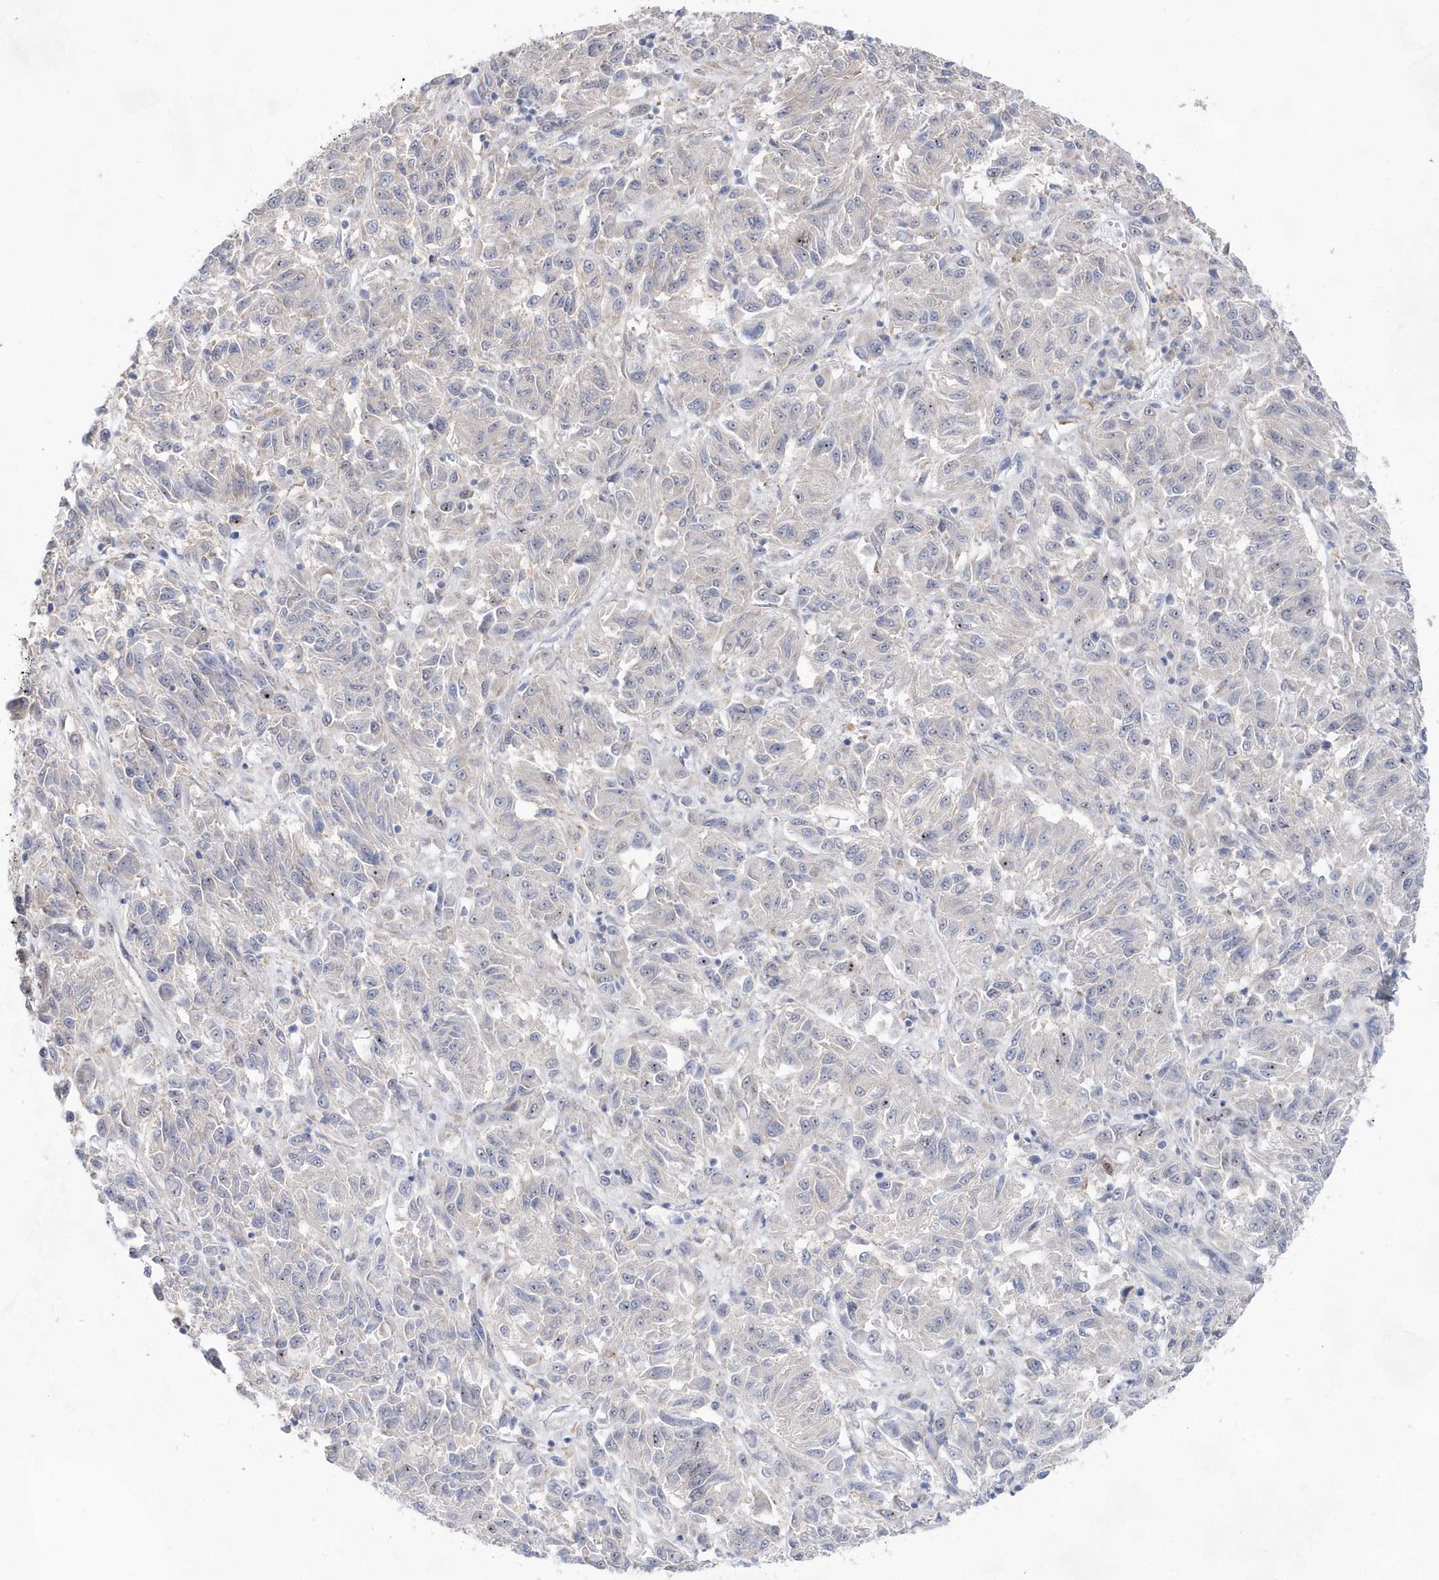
{"staining": {"intensity": "negative", "quantity": "none", "location": "none"}, "tissue": "melanoma", "cell_type": "Tumor cells", "image_type": "cancer", "snomed": [{"axis": "morphology", "description": "Malignant melanoma, Metastatic site"}, {"axis": "topography", "description": "Lung"}], "caption": "This is a photomicrograph of immunohistochemistry staining of malignant melanoma (metastatic site), which shows no positivity in tumor cells.", "gene": "BDH2", "patient": {"sex": "male", "age": 64}}